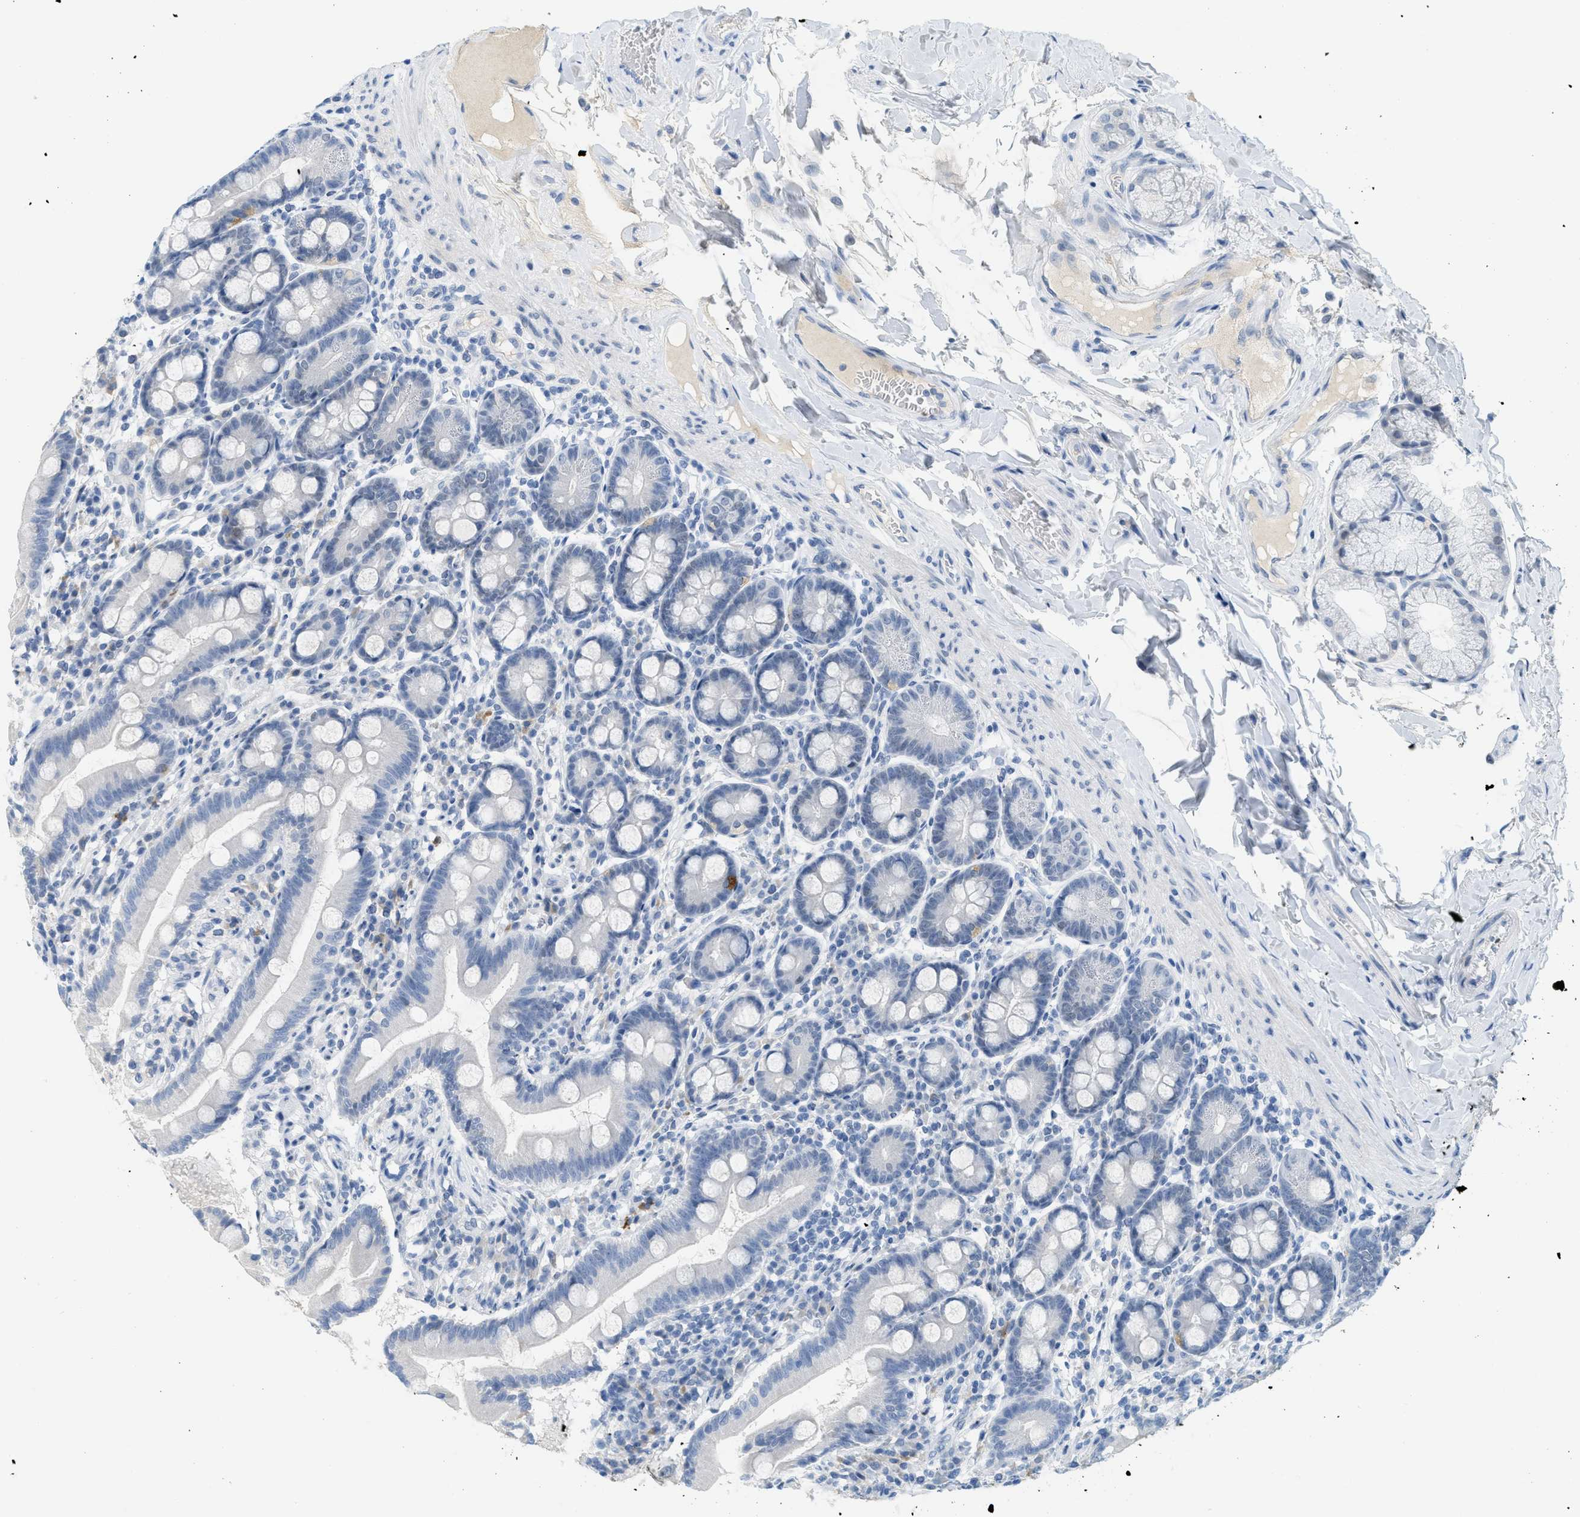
{"staining": {"intensity": "negative", "quantity": "none", "location": "none"}, "tissue": "duodenum", "cell_type": "Glandular cells", "image_type": "normal", "snomed": [{"axis": "morphology", "description": "Normal tissue, NOS"}, {"axis": "topography", "description": "Duodenum"}], "caption": "A histopathology image of human duodenum is negative for staining in glandular cells. Brightfield microscopy of IHC stained with DAB (3,3'-diaminobenzidine) (brown) and hematoxylin (blue), captured at high magnification.", "gene": "HSF2", "patient": {"sex": "male", "age": 50}}